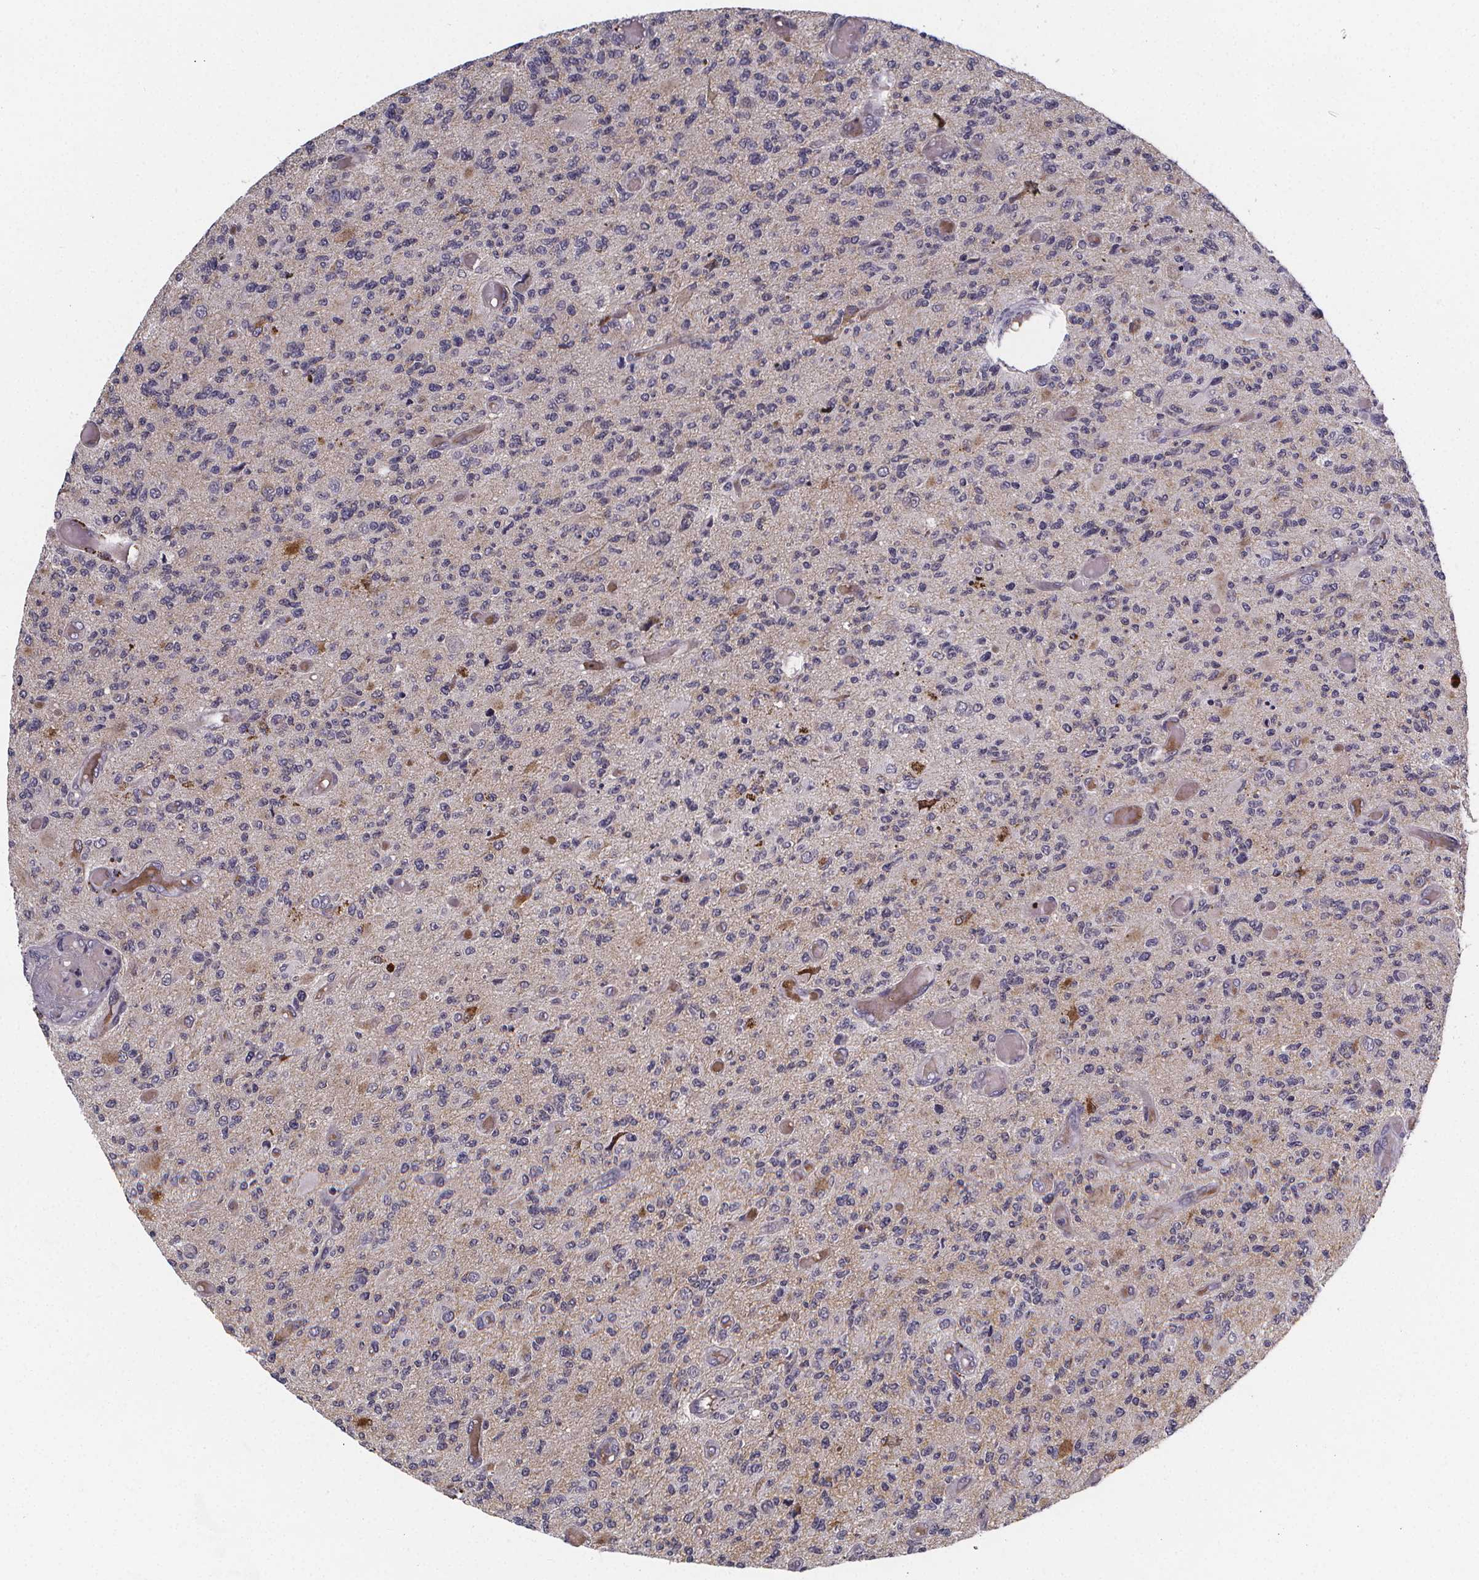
{"staining": {"intensity": "negative", "quantity": "none", "location": "none"}, "tissue": "glioma", "cell_type": "Tumor cells", "image_type": "cancer", "snomed": [{"axis": "morphology", "description": "Glioma, malignant, High grade"}, {"axis": "topography", "description": "Brain"}], "caption": "Immunohistochemistry of malignant glioma (high-grade) exhibits no positivity in tumor cells.", "gene": "AGT", "patient": {"sex": "female", "age": 63}}